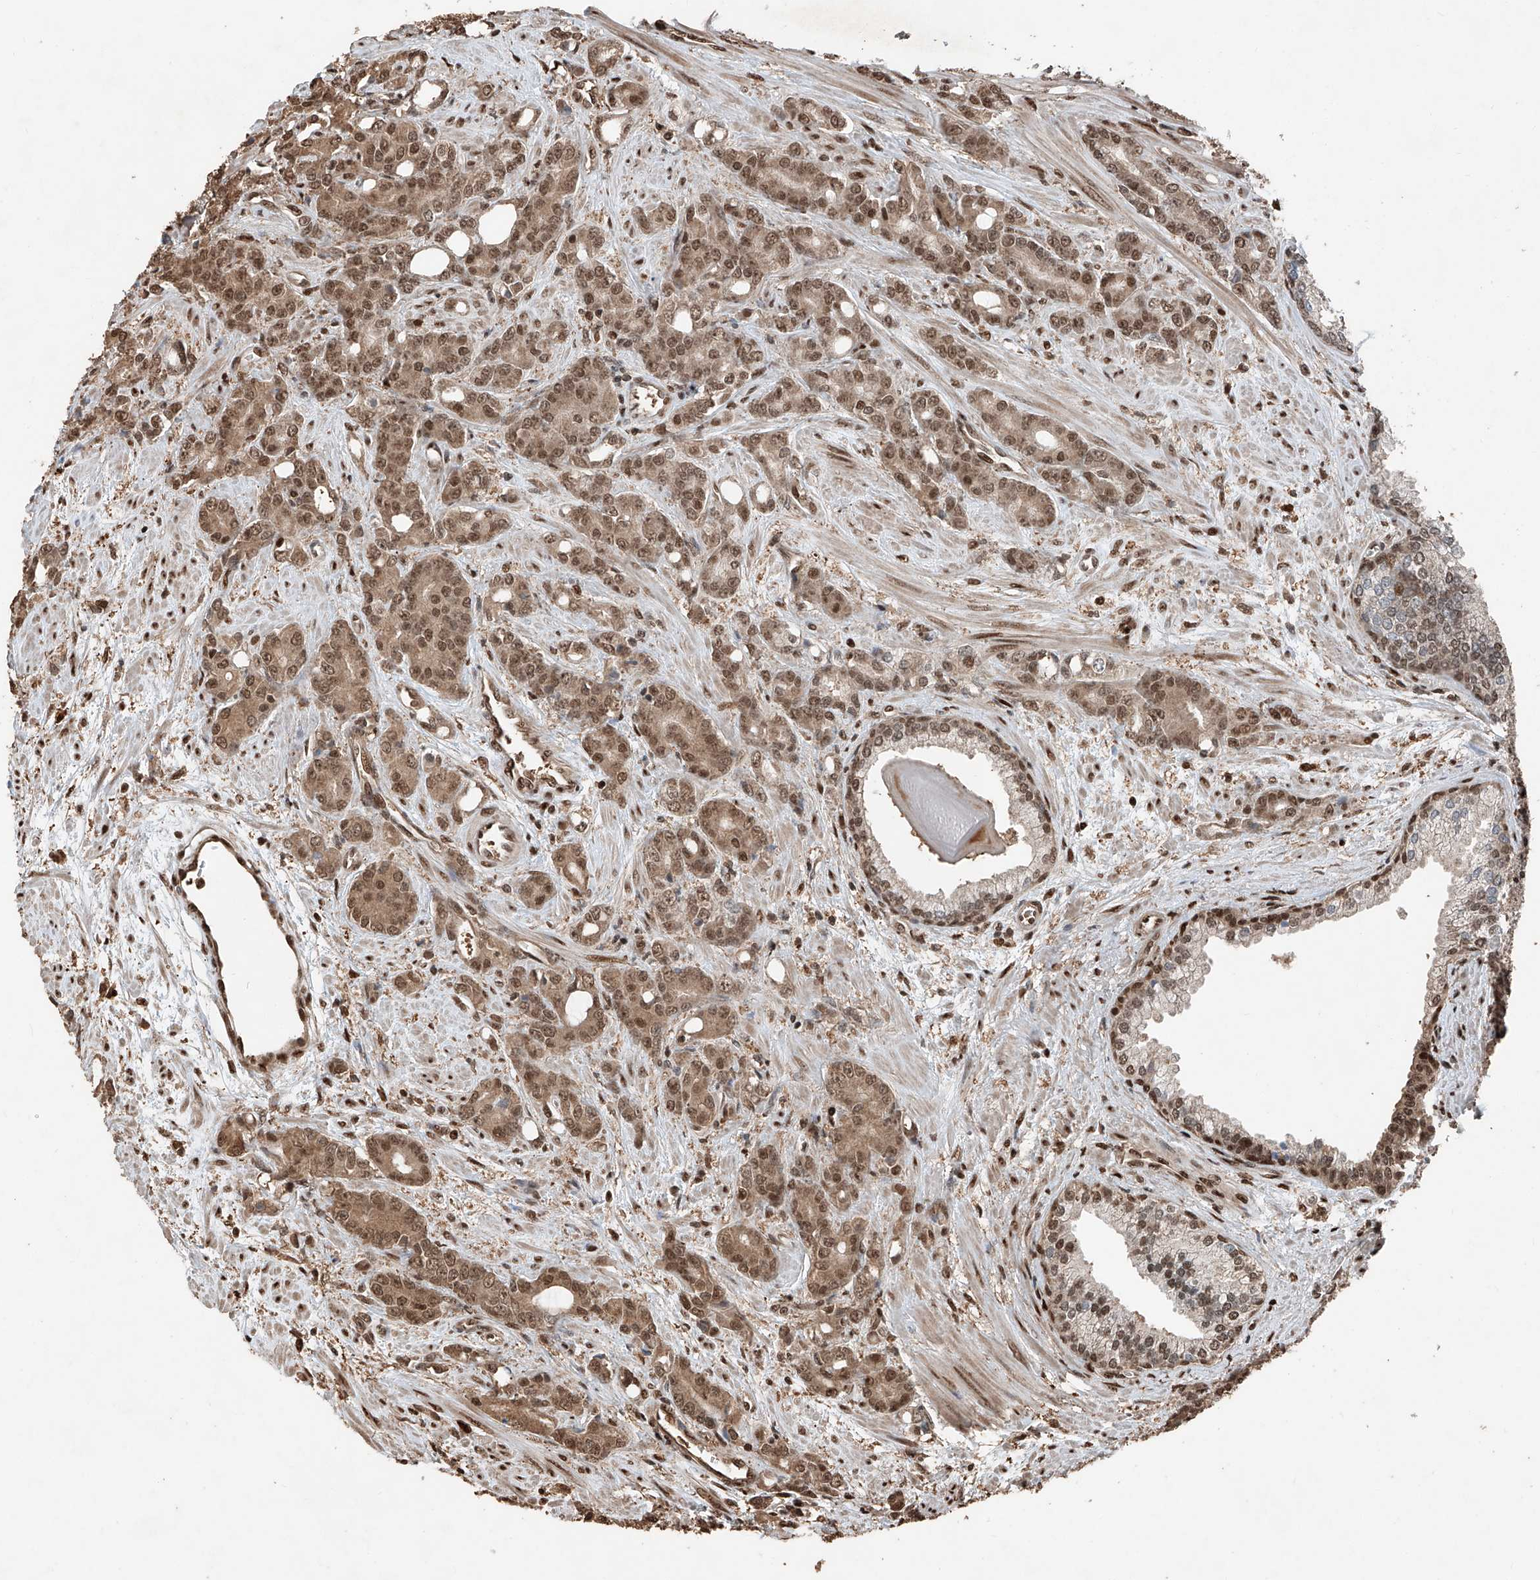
{"staining": {"intensity": "moderate", "quantity": ">75%", "location": "cytoplasmic/membranous,nuclear"}, "tissue": "prostate cancer", "cell_type": "Tumor cells", "image_type": "cancer", "snomed": [{"axis": "morphology", "description": "Adenocarcinoma, High grade"}, {"axis": "topography", "description": "Prostate"}], "caption": "Immunohistochemistry (IHC) image of neoplastic tissue: prostate cancer (high-grade adenocarcinoma) stained using immunohistochemistry (IHC) reveals medium levels of moderate protein expression localized specifically in the cytoplasmic/membranous and nuclear of tumor cells, appearing as a cytoplasmic/membranous and nuclear brown color.", "gene": "RMND1", "patient": {"sex": "male", "age": 62}}